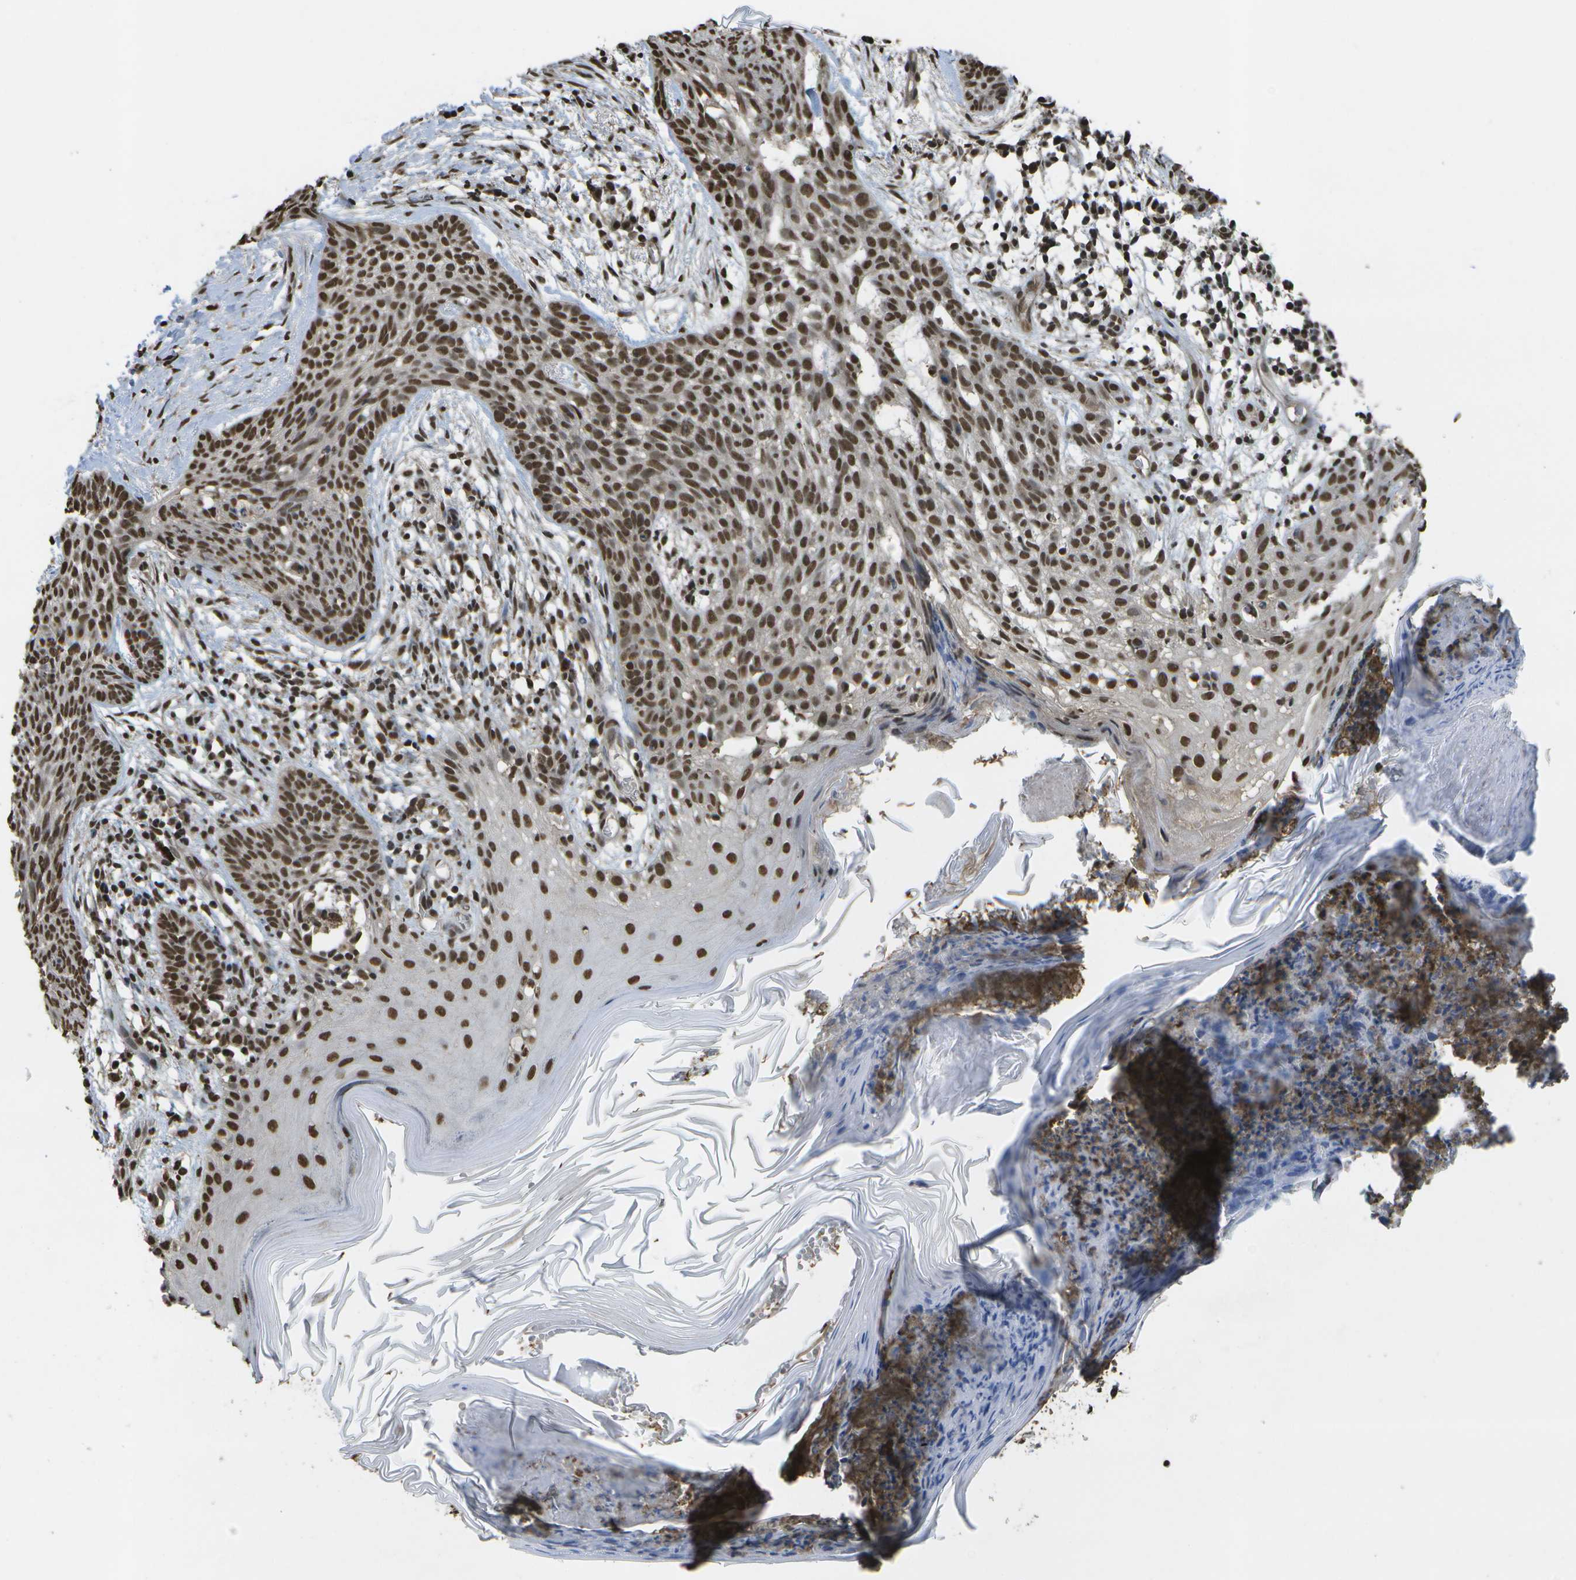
{"staining": {"intensity": "strong", "quantity": ">75%", "location": "nuclear"}, "tissue": "skin cancer", "cell_type": "Tumor cells", "image_type": "cancer", "snomed": [{"axis": "morphology", "description": "Basal cell carcinoma"}, {"axis": "topography", "description": "Skin"}], "caption": "IHC photomicrograph of neoplastic tissue: skin basal cell carcinoma stained using IHC shows high levels of strong protein expression localized specifically in the nuclear of tumor cells, appearing as a nuclear brown color.", "gene": "SPEN", "patient": {"sex": "female", "age": 59}}